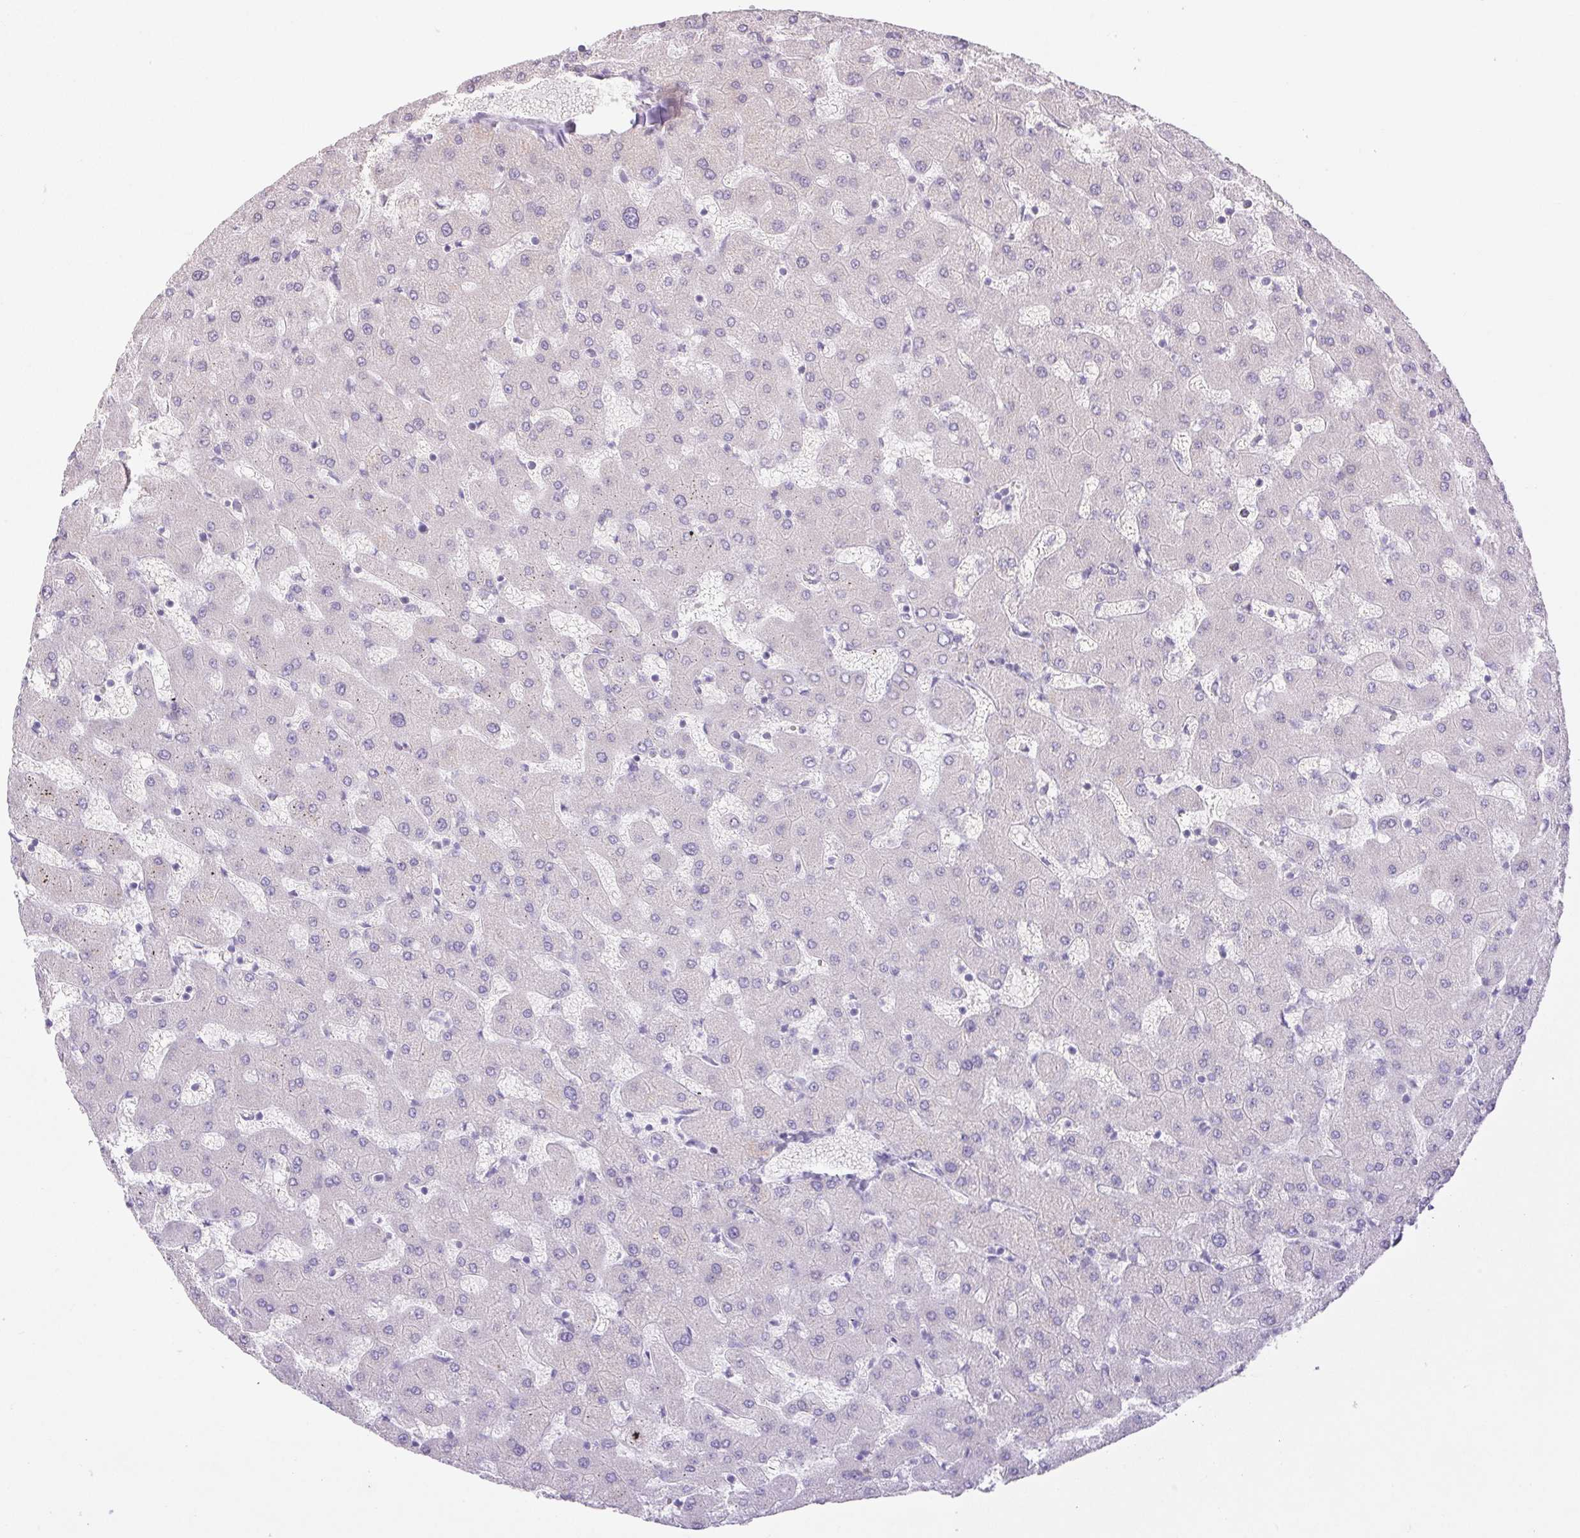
{"staining": {"intensity": "negative", "quantity": "none", "location": "none"}, "tissue": "liver", "cell_type": "Cholangiocytes", "image_type": "normal", "snomed": [{"axis": "morphology", "description": "Normal tissue, NOS"}, {"axis": "topography", "description": "Liver"}], "caption": "Image shows no protein expression in cholangiocytes of normal liver. (DAB IHC, high magnification).", "gene": "PI3", "patient": {"sex": "female", "age": 63}}